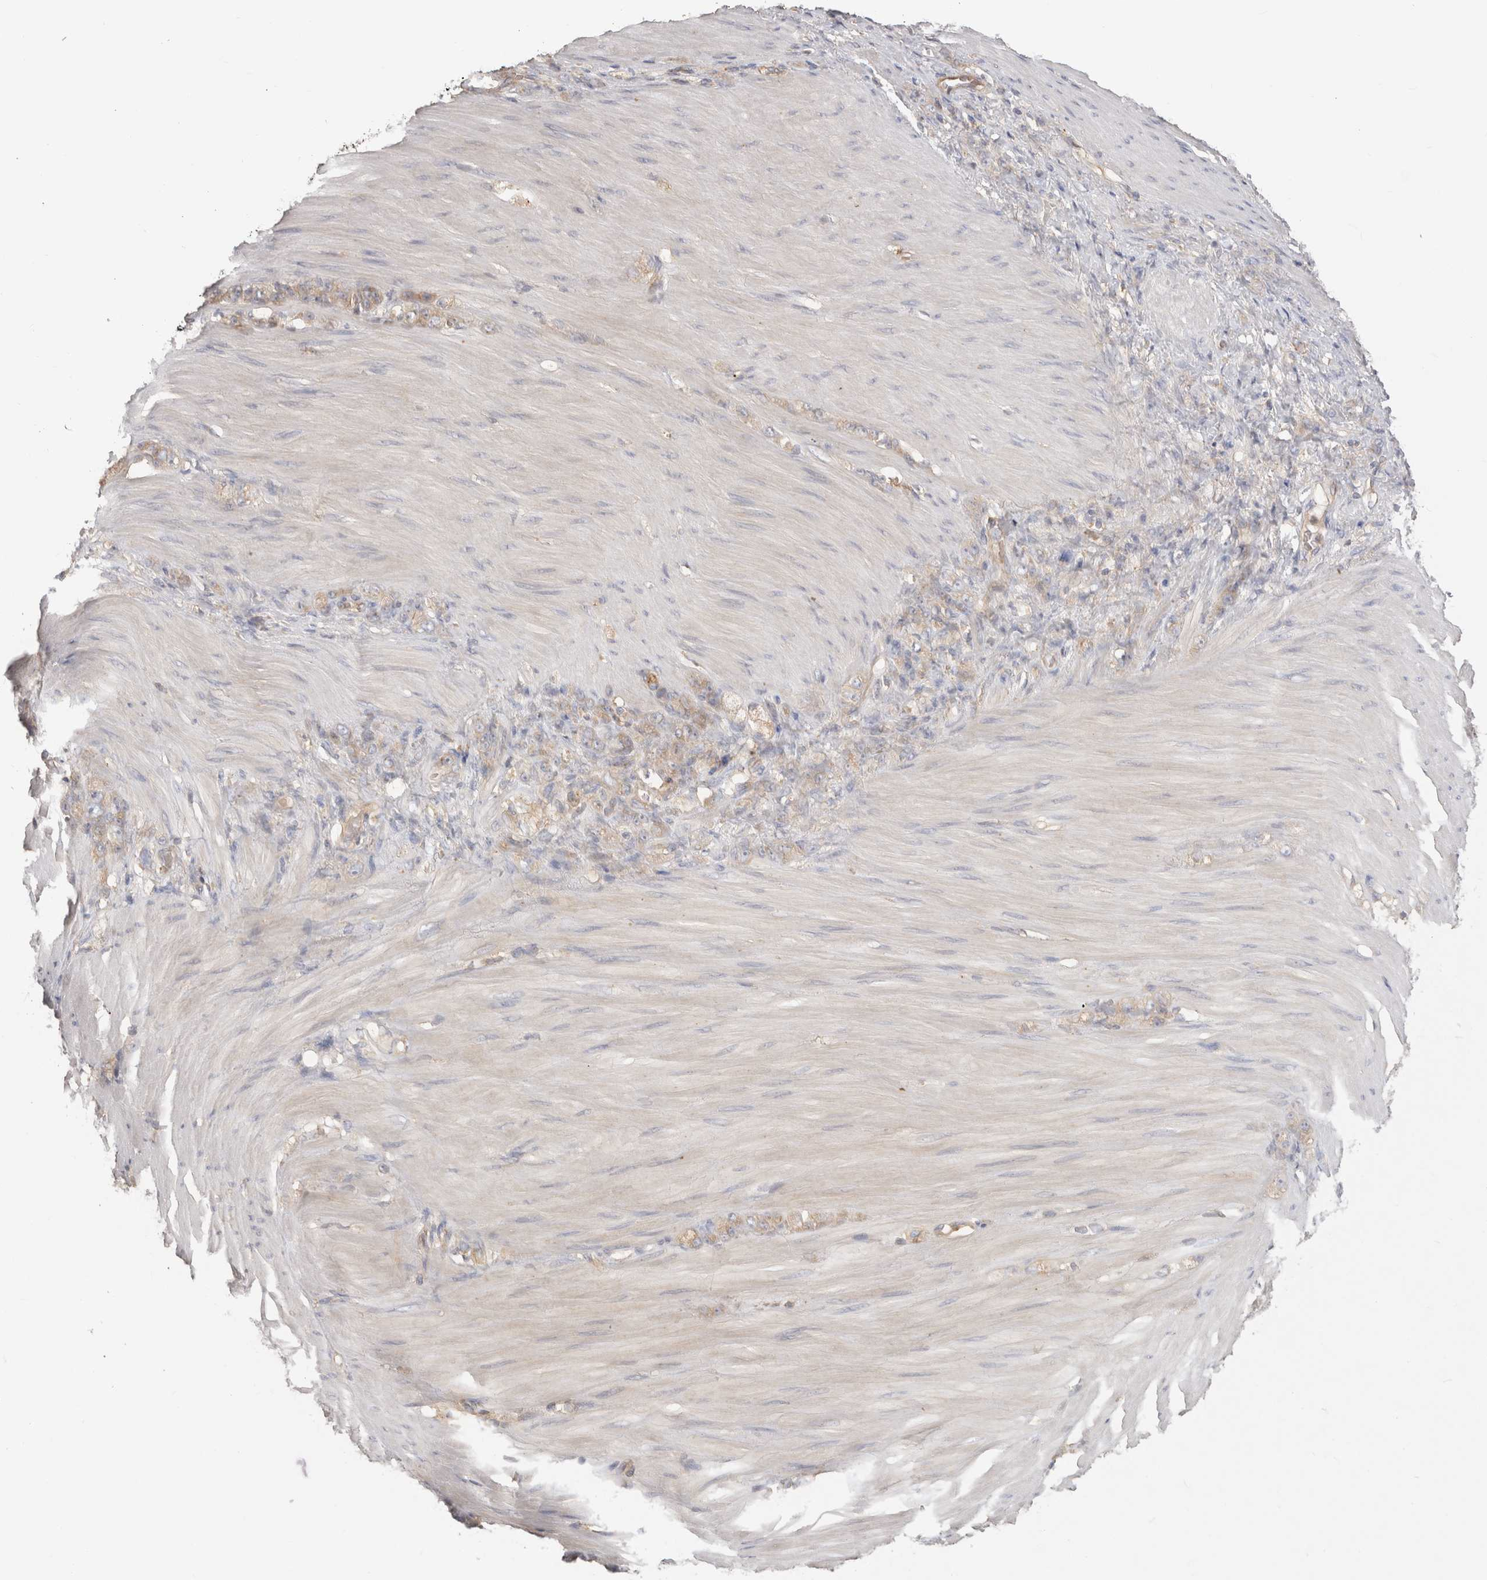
{"staining": {"intensity": "weak", "quantity": "25%-75%", "location": "cytoplasmic/membranous"}, "tissue": "stomach cancer", "cell_type": "Tumor cells", "image_type": "cancer", "snomed": [{"axis": "morphology", "description": "Normal tissue, NOS"}, {"axis": "morphology", "description": "Adenocarcinoma, NOS"}, {"axis": "topography", "description": "Stomach"}], "caption": "An immunohistochemistry (IHC) photomicrograph of tumor tissue is shown. Protein staining in brown shows weak cytoplasmic/membranous positivity in stomach adenocarcinoma within tumor cells. (DAB (3,3'-diaminobenzidine) IHC, brown staining for protein, blue staining for nuclei).", "gene": "CHMP6", "patient": {"sex": "male", "age": 82}}